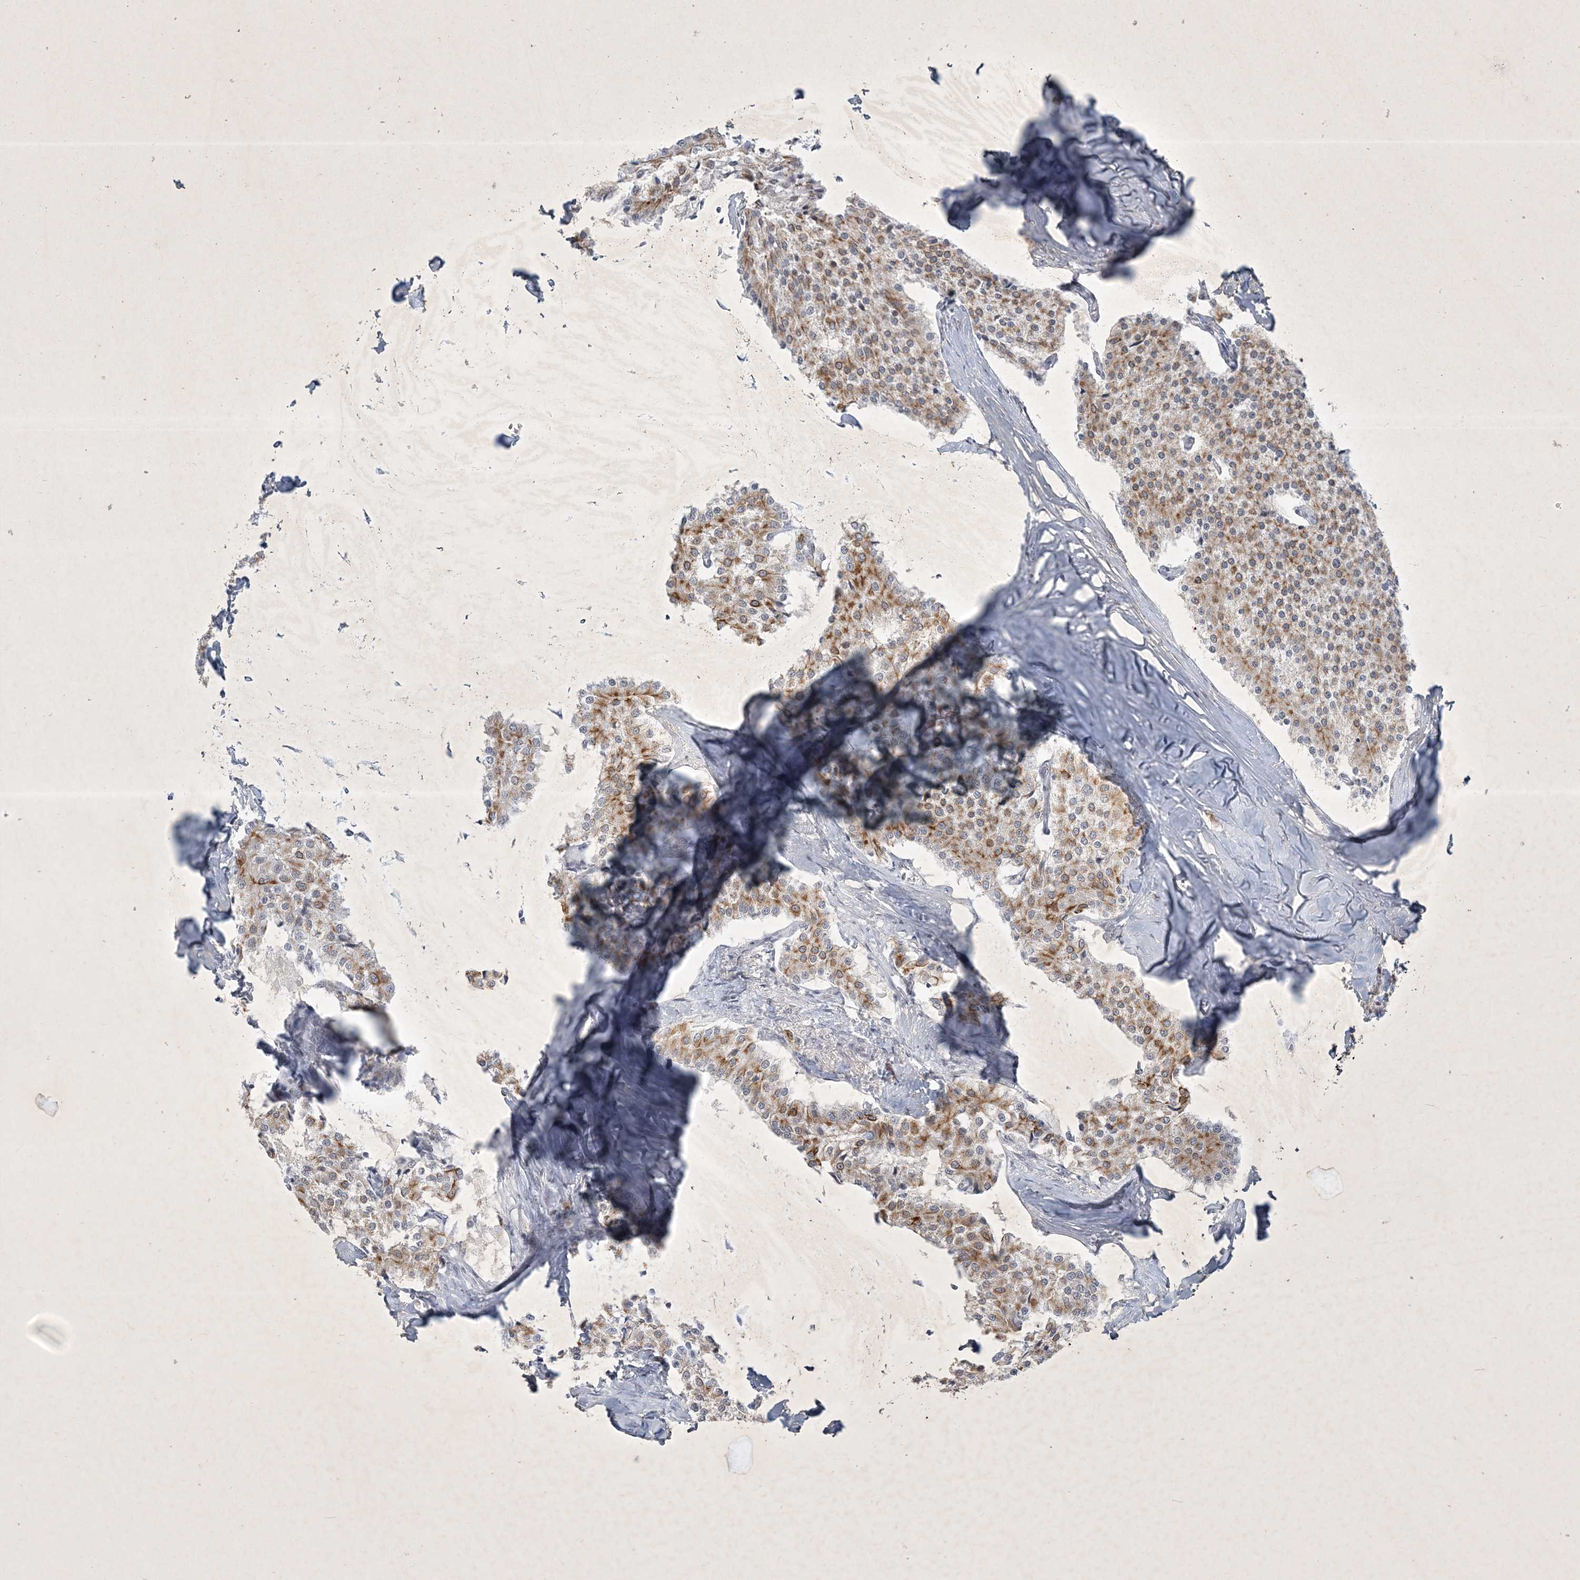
{"staining": {"intensity": "moderate", "quantity": "25%-75%", "location": "cytoplasmic/membranous"}, "tissue": "carcinoid", "cell_type": "Tumor cells", "image_type": "cancer", "snomed": [{"axis": "morphology", "description": "Carcinoid, malignant, NOS"}, {"axis": "topography", "description": "Colon"}], "caption": "Tumor cells show moderate cytoplasmic/membranous expression in approximately 25%-75% of cells in carcinoid.", "gene": "ZBTB9", "patient": {"sex": "female", "age": 52}}